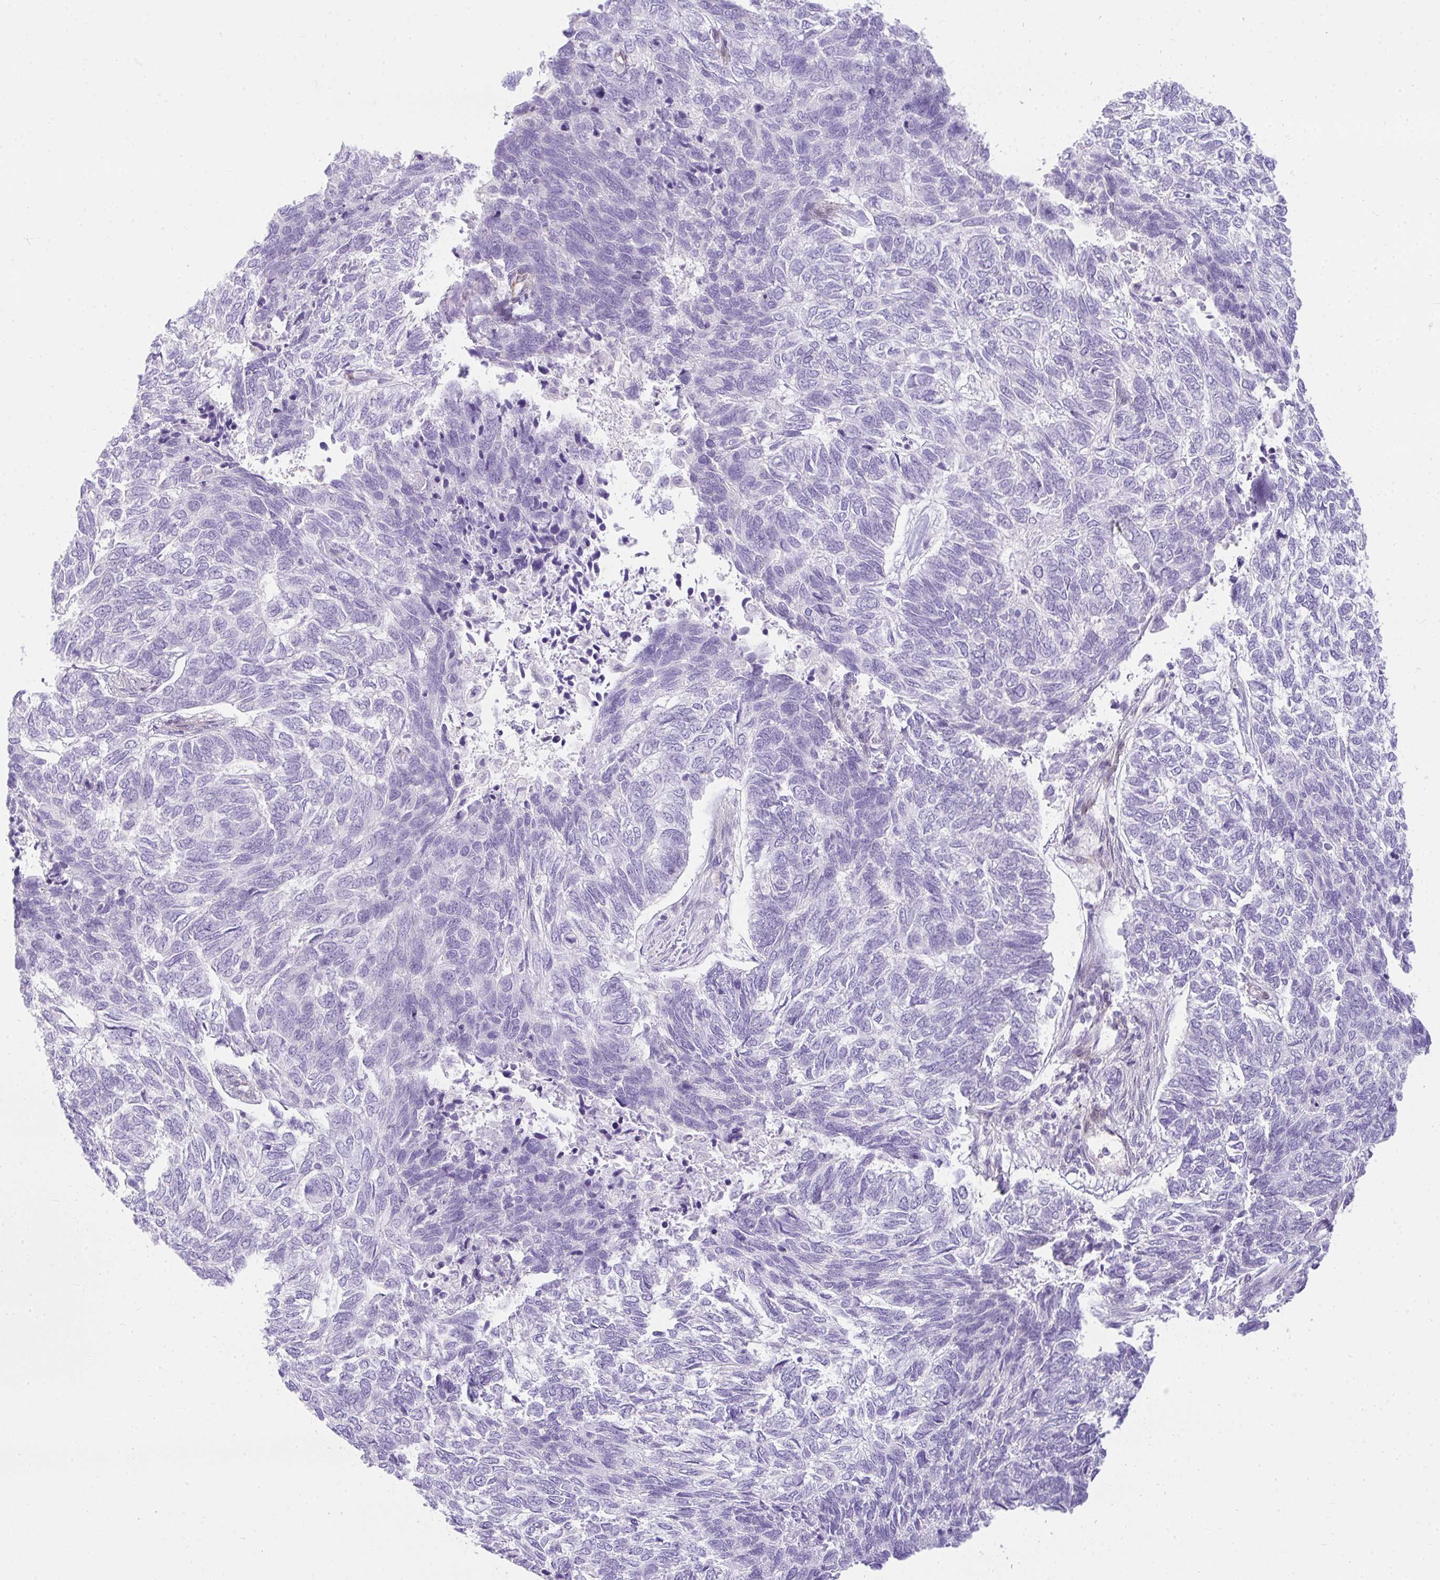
{"staining": {"intensity": "negative", "quantity": "none", "location": "none"}, "tissue": "skin cancer", "cell_type": "Tumor cells", "image_type": "cancer", "snomed": [{"axis": "morphology", "description": "Basal cell carcinoma"}, {"axis": "topography", "description": "Skin"}], "caption": "The photomicrograph displays no significant expression in tumor cells of skin basal cell carcinoma.", "gene": "CDRT15", "patient": {"sex": "female", "age": 65}}